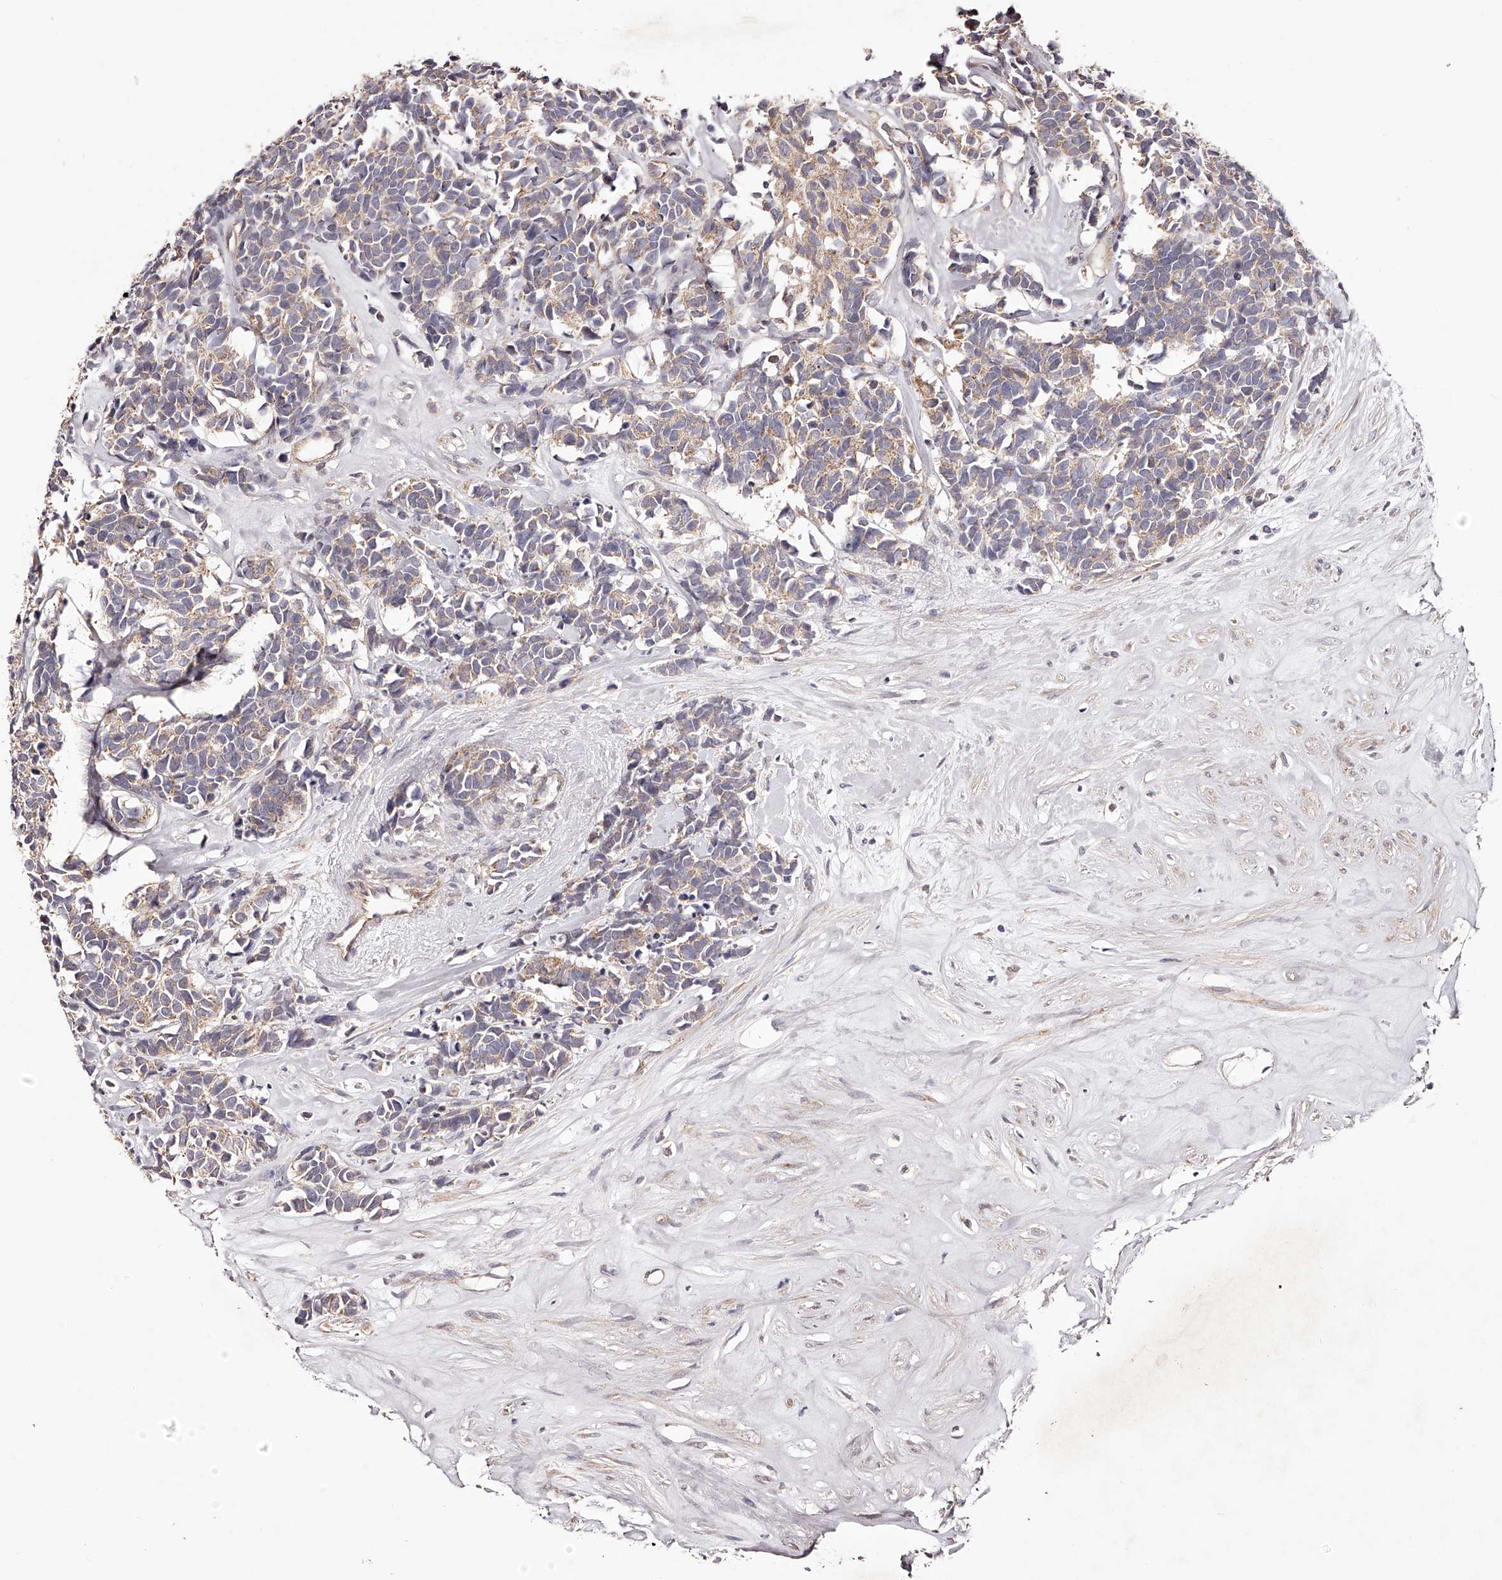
{"staining": {"intensity": "negative", "quantity": "none", "location": "none"}, "tissue": "carcinoid", "cell_type": "Tumor cells", "image_type": "cancer", "snomed": [{"axis": "morphology", "description": "Carcinoma, NOS"}, {"axis": "morphology", "description": "Carcinoid, malignant, NOS"}, {"axis": "topography", "description": "Urinary bladder"}], "caption": "High power microscopy photomicrograph of an immunohistochemistry photomicrograph of carcinoid, revealing no significant expression in tumor cells.", "gene": "USP21", "patient": {"sex": "male", "age": 57}}